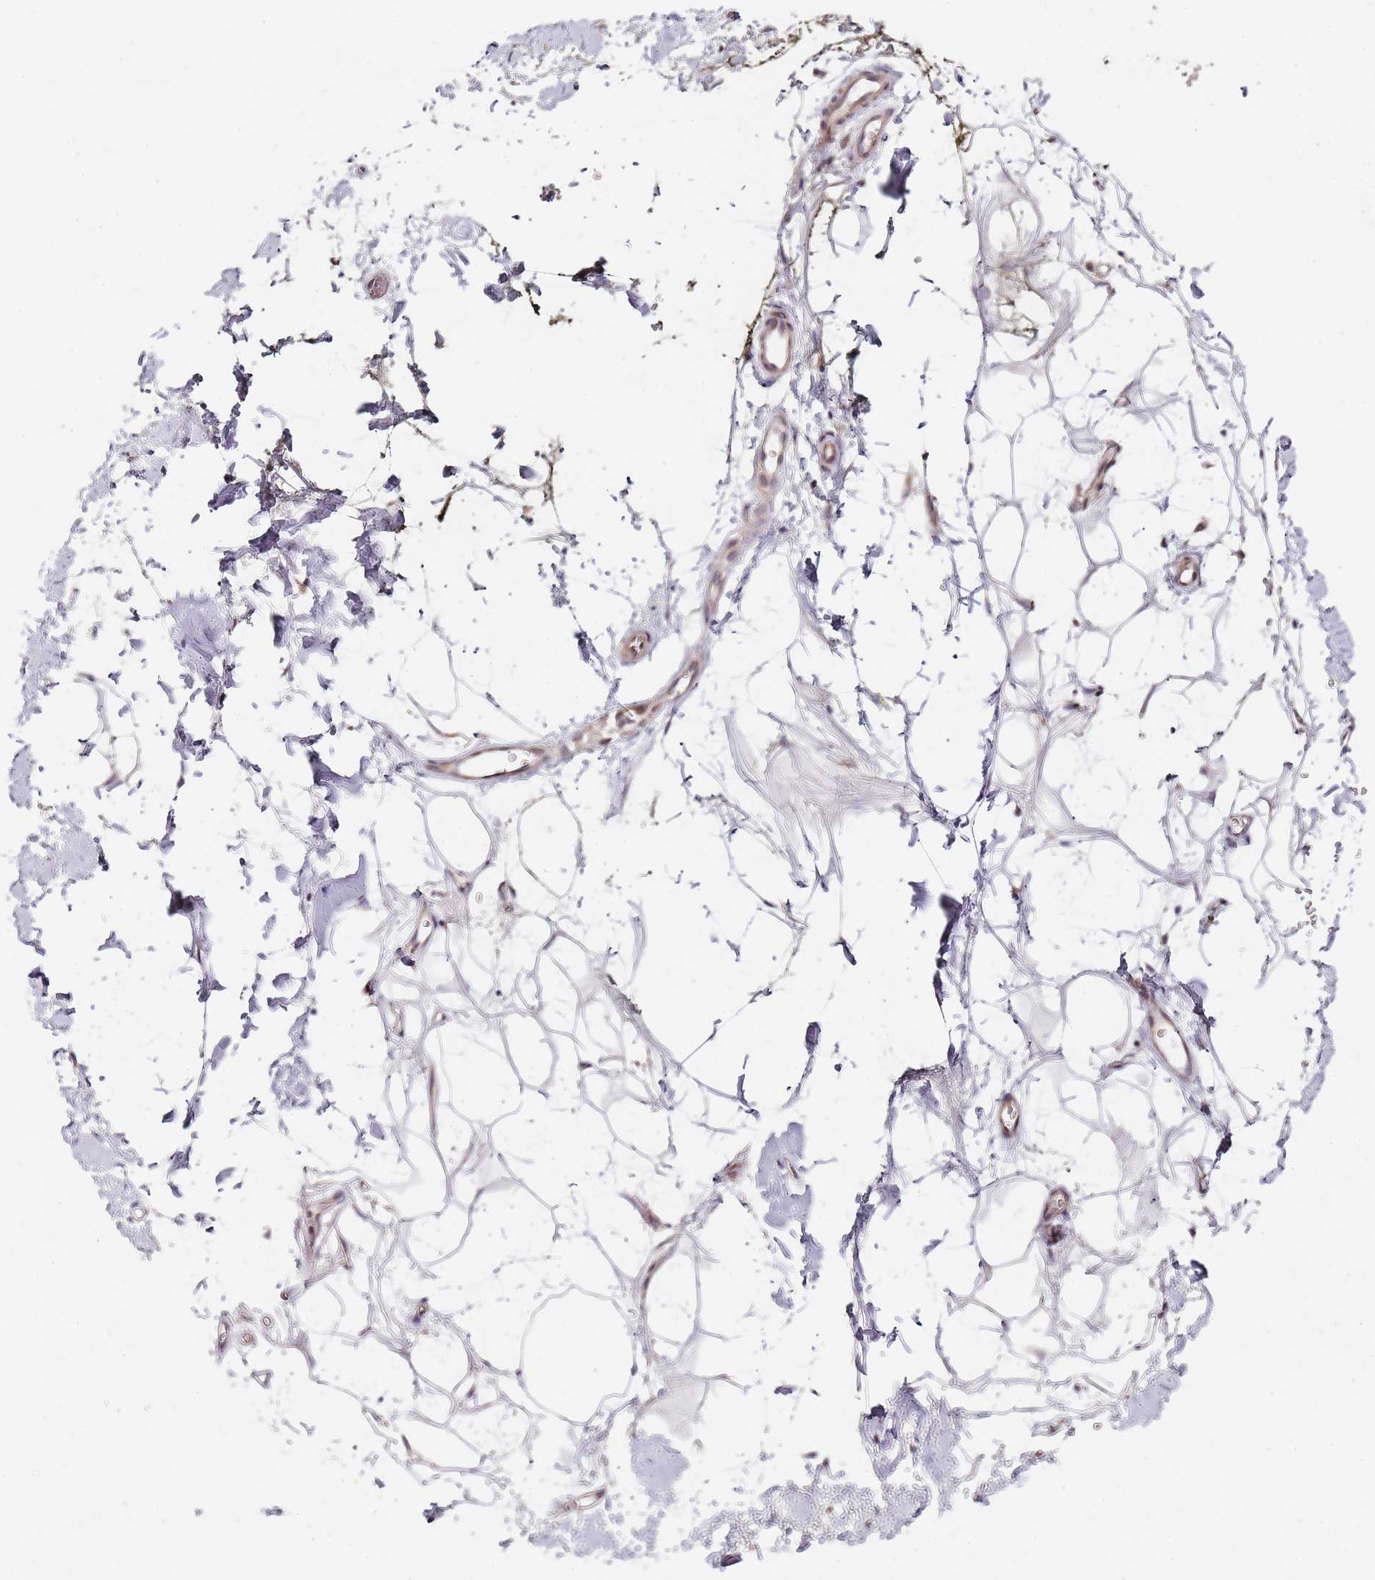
{"staining": {"intensity": "weak", "quantity": "25%-75%", "location": "cytoplasmic/membranous"}, "tissue": "adipose tissue", "cell_type": "Adipocytes", "image_type": "normal", "snomed": [{"axis": "morphology", "description": "Normal tissue, NOS"}, {"axis": "morphology", "description": "Adenocarcinoma, NOS"}, {"axis": "topography", "description": "Pancreas"}, {"axis": "topography", "description": "Peripheral nerve tissue"}], "caption": "The photomicrograph exhibits a brown stain indicating the presence of a protein in the cytoplasmic/membranous of adipocytes in adipose tissue.", "gene": "TBC1D9", "patient": {"sex": "male", "age": 59}}